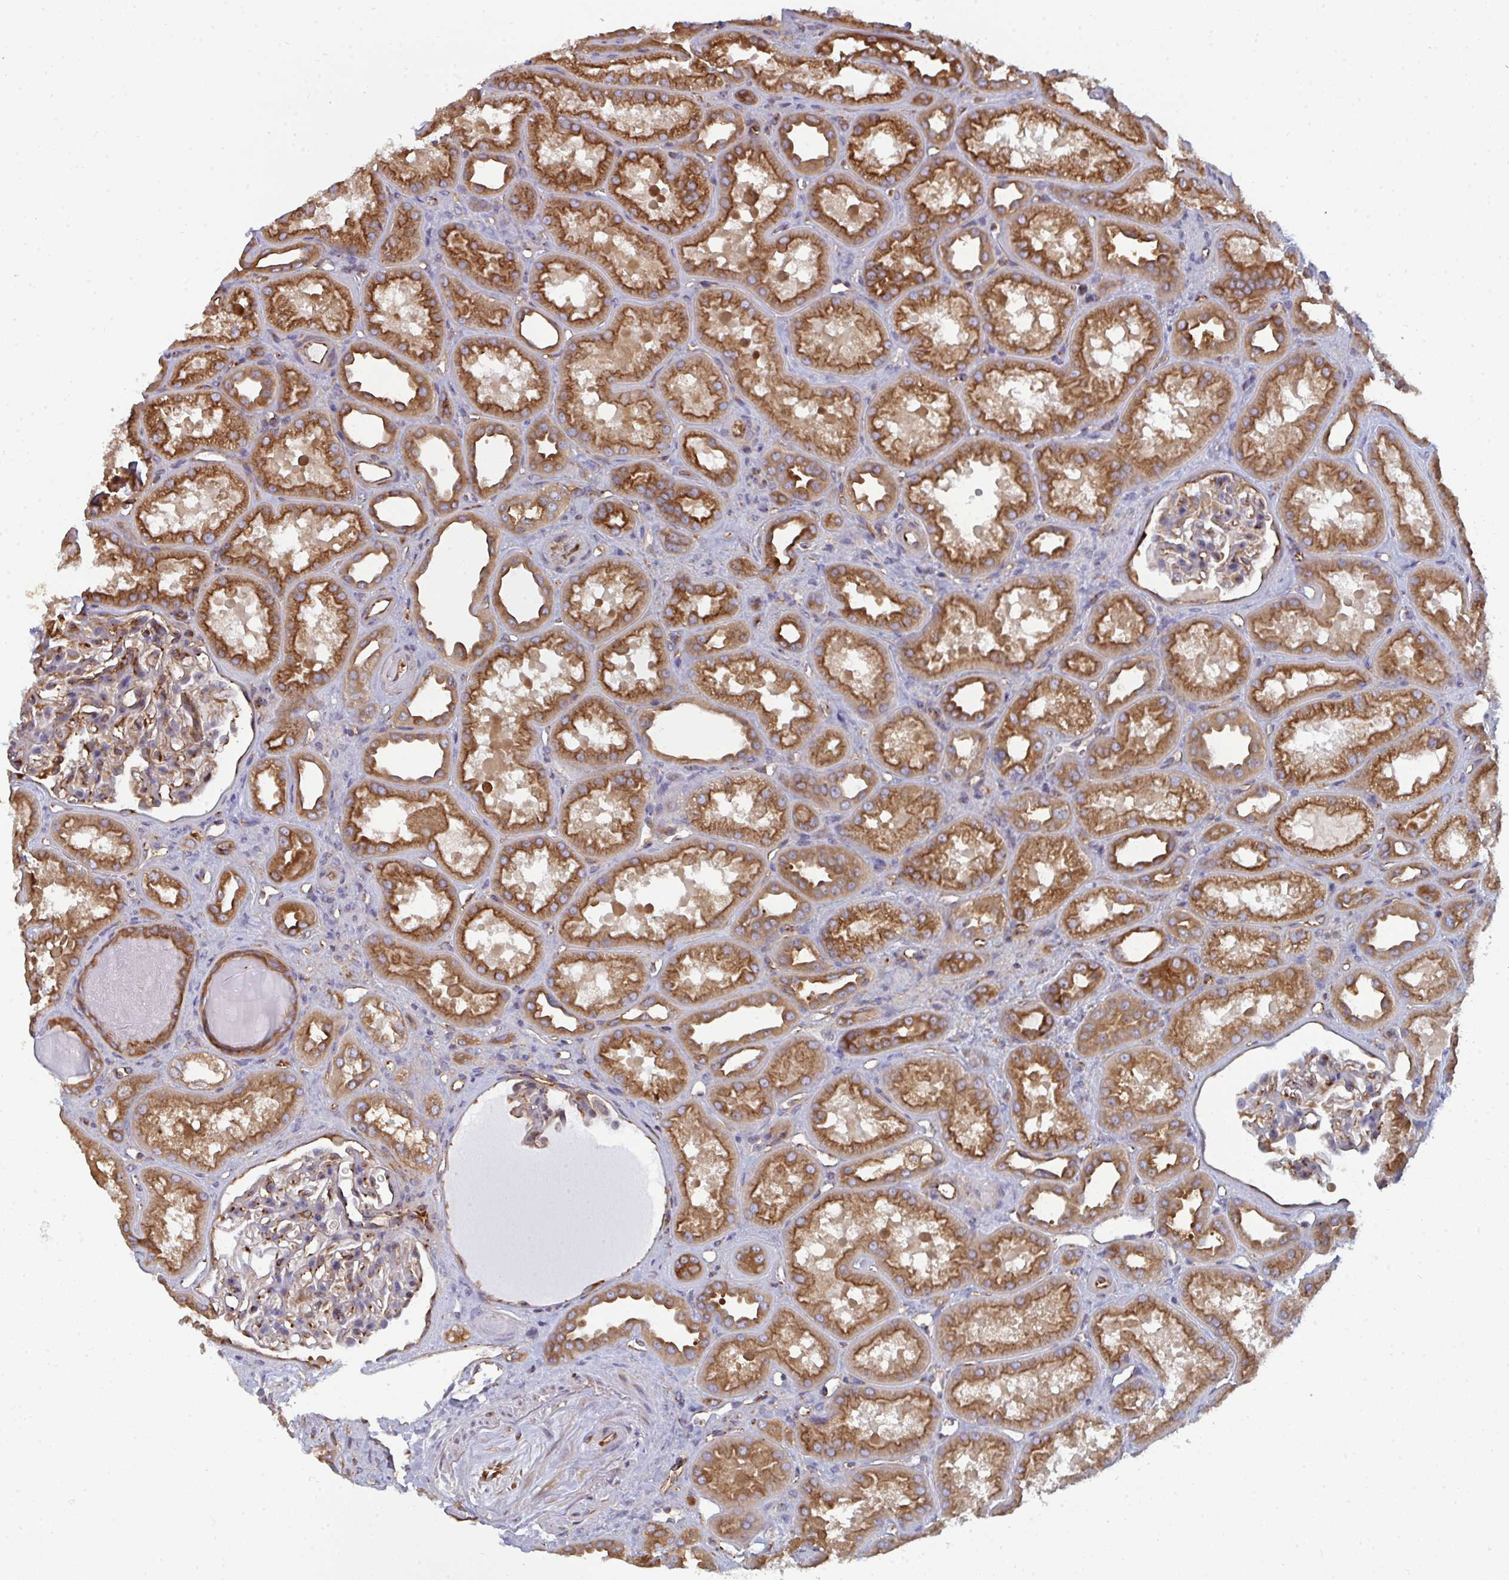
{"staining": {"intensity": "moderate", "quantity": "25%-75%", "location": "cytoplasmic/membranous"}, "tissue": "kidney", "cell_type": "Cells in glomeruli", "image_type": "normal", "snomed": [{"axis": "morphology", "description": "Normal tissue, NOS"}, {"axis": "topography", "description": "Kidney"}], "caption": "Immunohistochemistry (IHC) micrograph of normal kidney stained for a protein (brown), which displays medium levels of moderate cytoplasmic/membranous positivity in approximately 25%-75% of cells in glomeruli.", "gene": "DYNC1I2", "patient": {"sex": "male", "age": 61}}